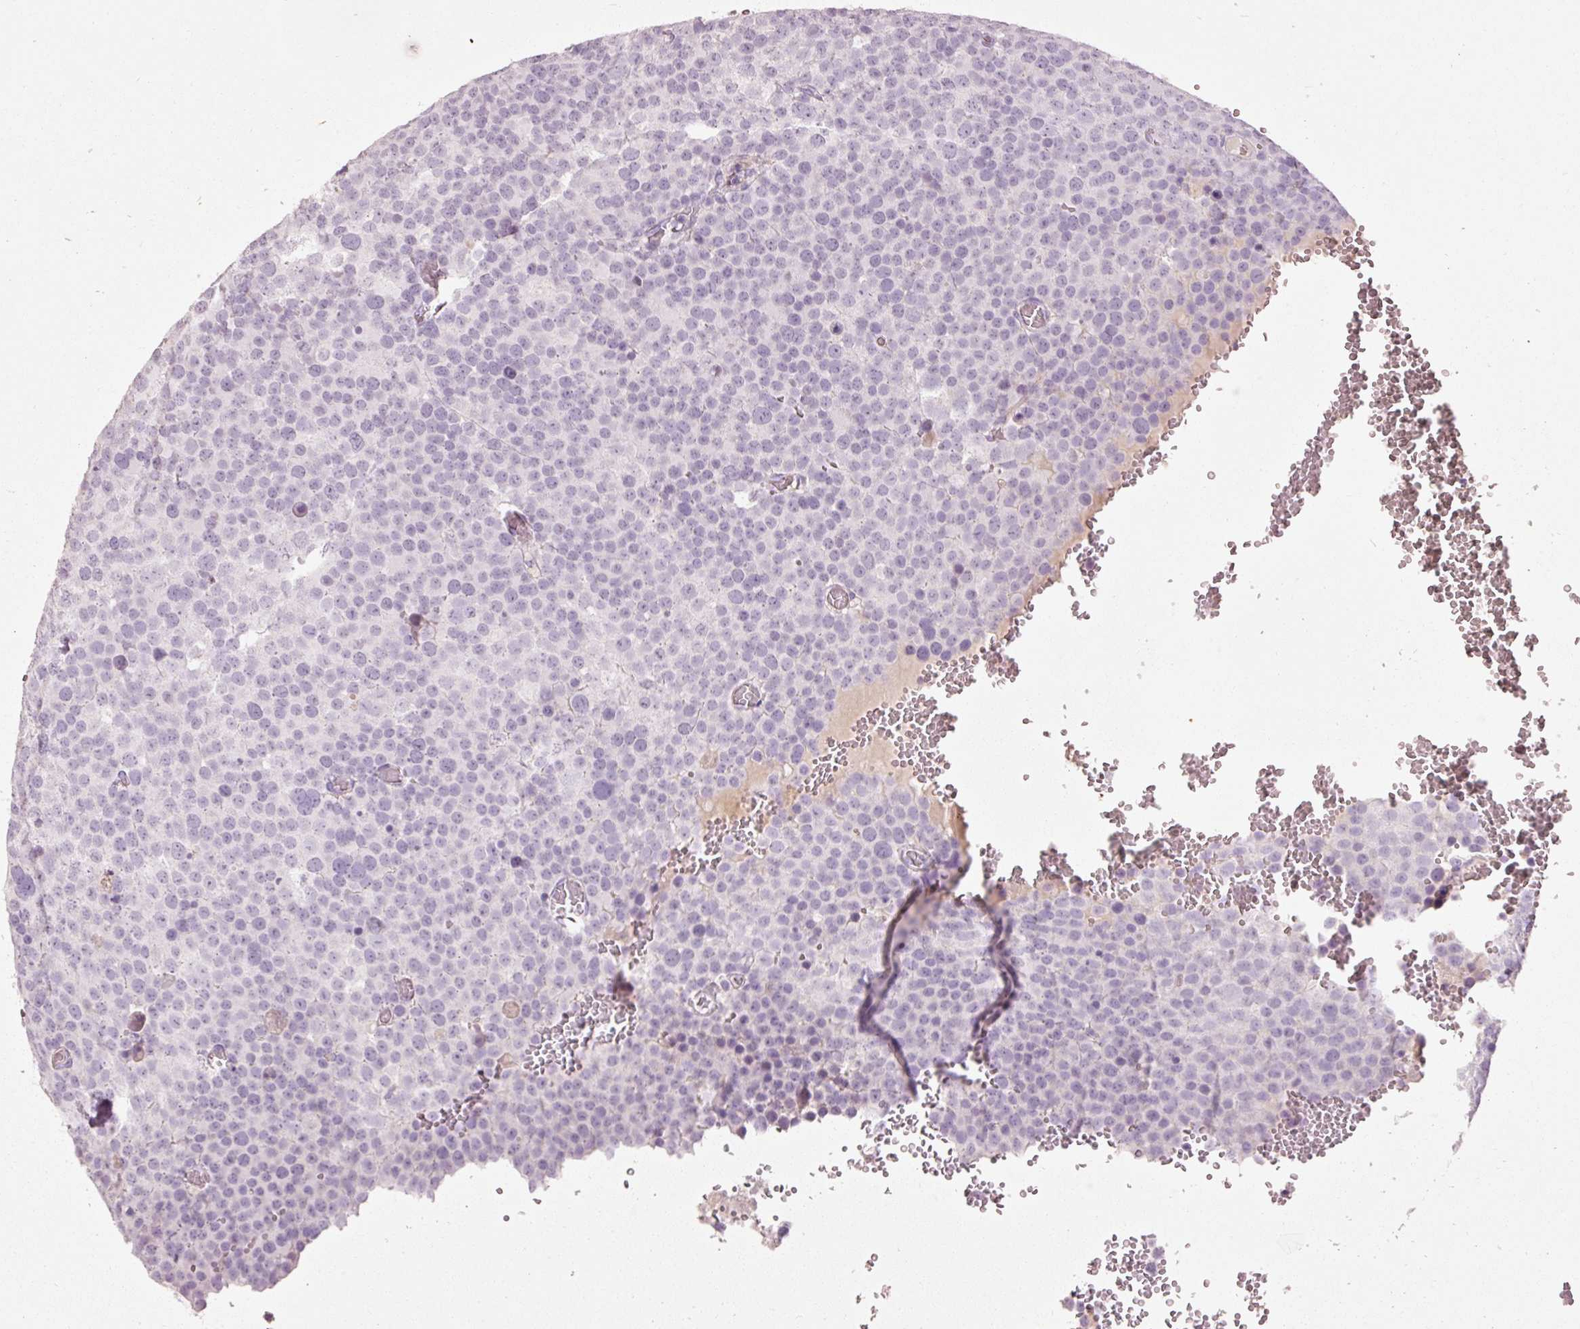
{"staining": {"intensity": "negative", "quantity": "none", "location": "none"}, "tissue": "testis cancer", "cell_type": "Tumor cells", "image_type": "cancer", "snomed": [{"axis": "morphology", "description": "Seminoma, NOS"}, {"axis": "topography", "description": "Testis"}], "caption": "DAB (3,3'-diaminobenzidine) immunohistochemical staining of testis cancer (seminoma) shows no significant positivity in tumor cells.", "gene": "MUC5AC", "patient": {"sex": "male", "age": 71}}